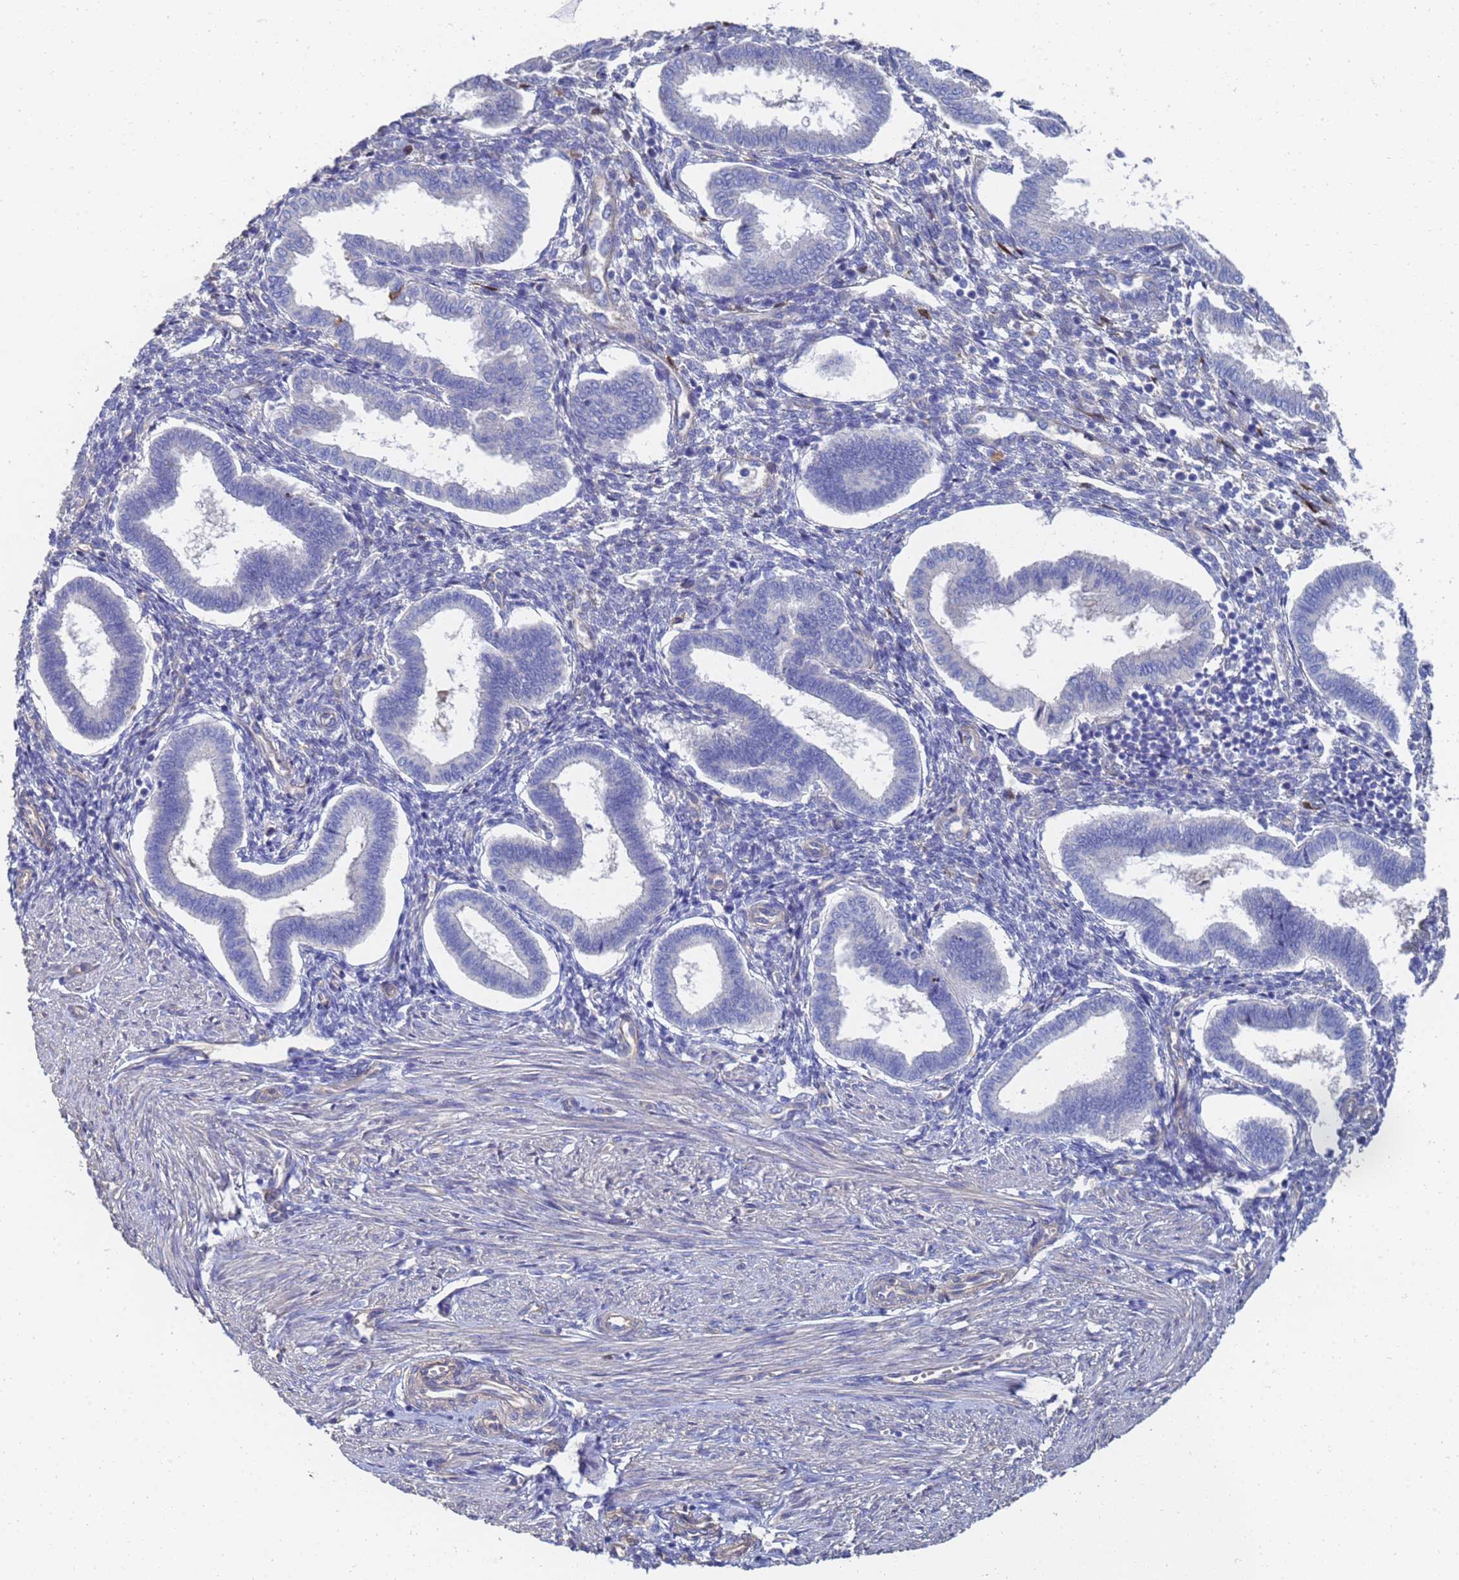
{"staining": {"intensity": "negative", "quantity": "none", "location": "none"}, "tissue": "endometrium", "cell_type": "Cells in endometrial stroma", "image_type": "normal", "snomed": [{"axis": "morphology", "description": "Normal tissue, NOS"}, {"axis": "topography", "description": "Endometrium"}], "caption": "An immunohistochemistry micrograph of normal endometrium is shown. There is no staining in cells in endometrial stroma of endometrium. The staining was performed using DAB to visualize the protein expression in brown, while the nuclei were stained in blue with hematoxylin (Magnification: 20x).", "gene": "LBX2", "patient": {"sex": "female", "age": 24}}